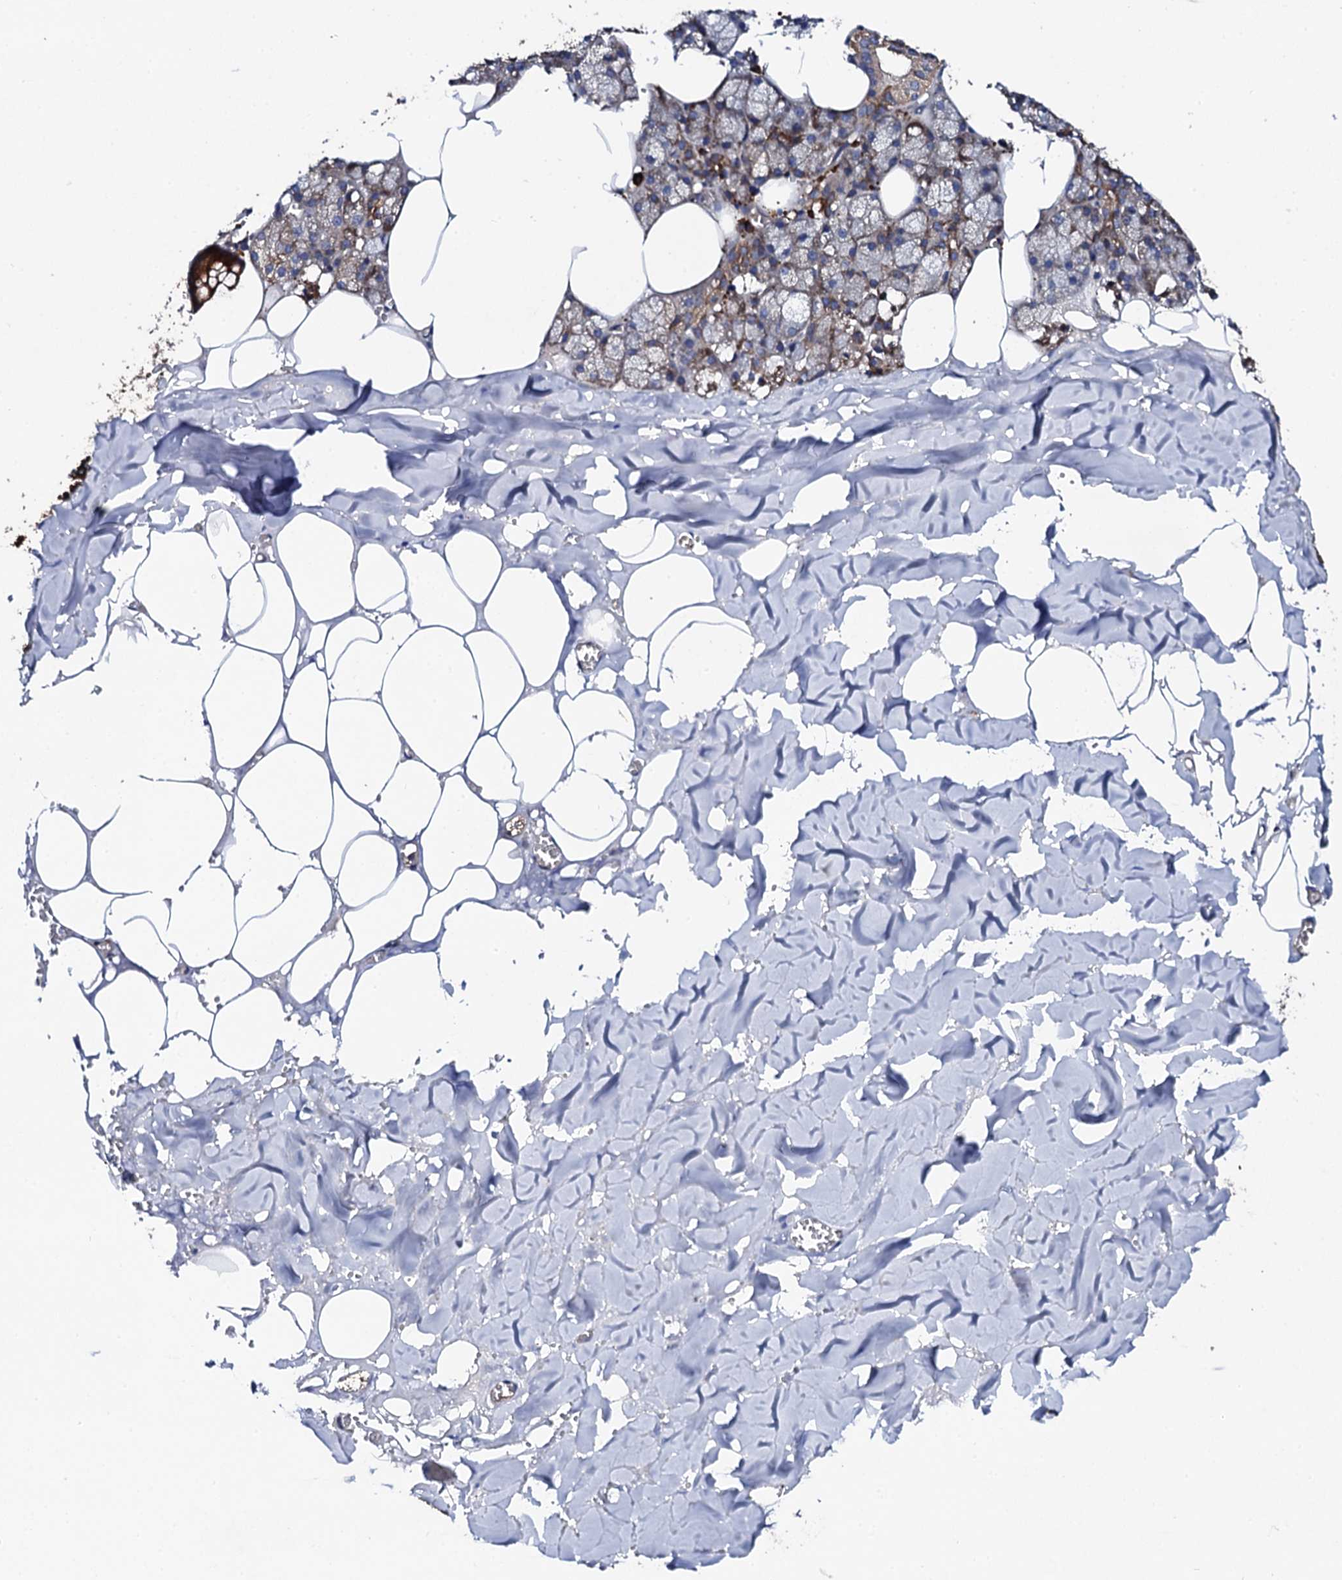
{"staining": {"intensity": "weak", "quantity": "25%-75%", "location": "cytoplasmic/membranous"}, "tissue": "salivary gland", "cell_type": "Glandular cells", "image_type": "normal", "snomed": [{"axis": "morphology", "description": "Normal tissue, NOS"}, {"axis": "topography", "description": "Salivary gland"}], "caption": "The micrograph shows a brown stain indicating the presence of a protein in the cytoplasmic/membranous of glandular cells in salivary gland.", "gene": "LIPT2", "patient": {"sex": "male", "age": 62}}